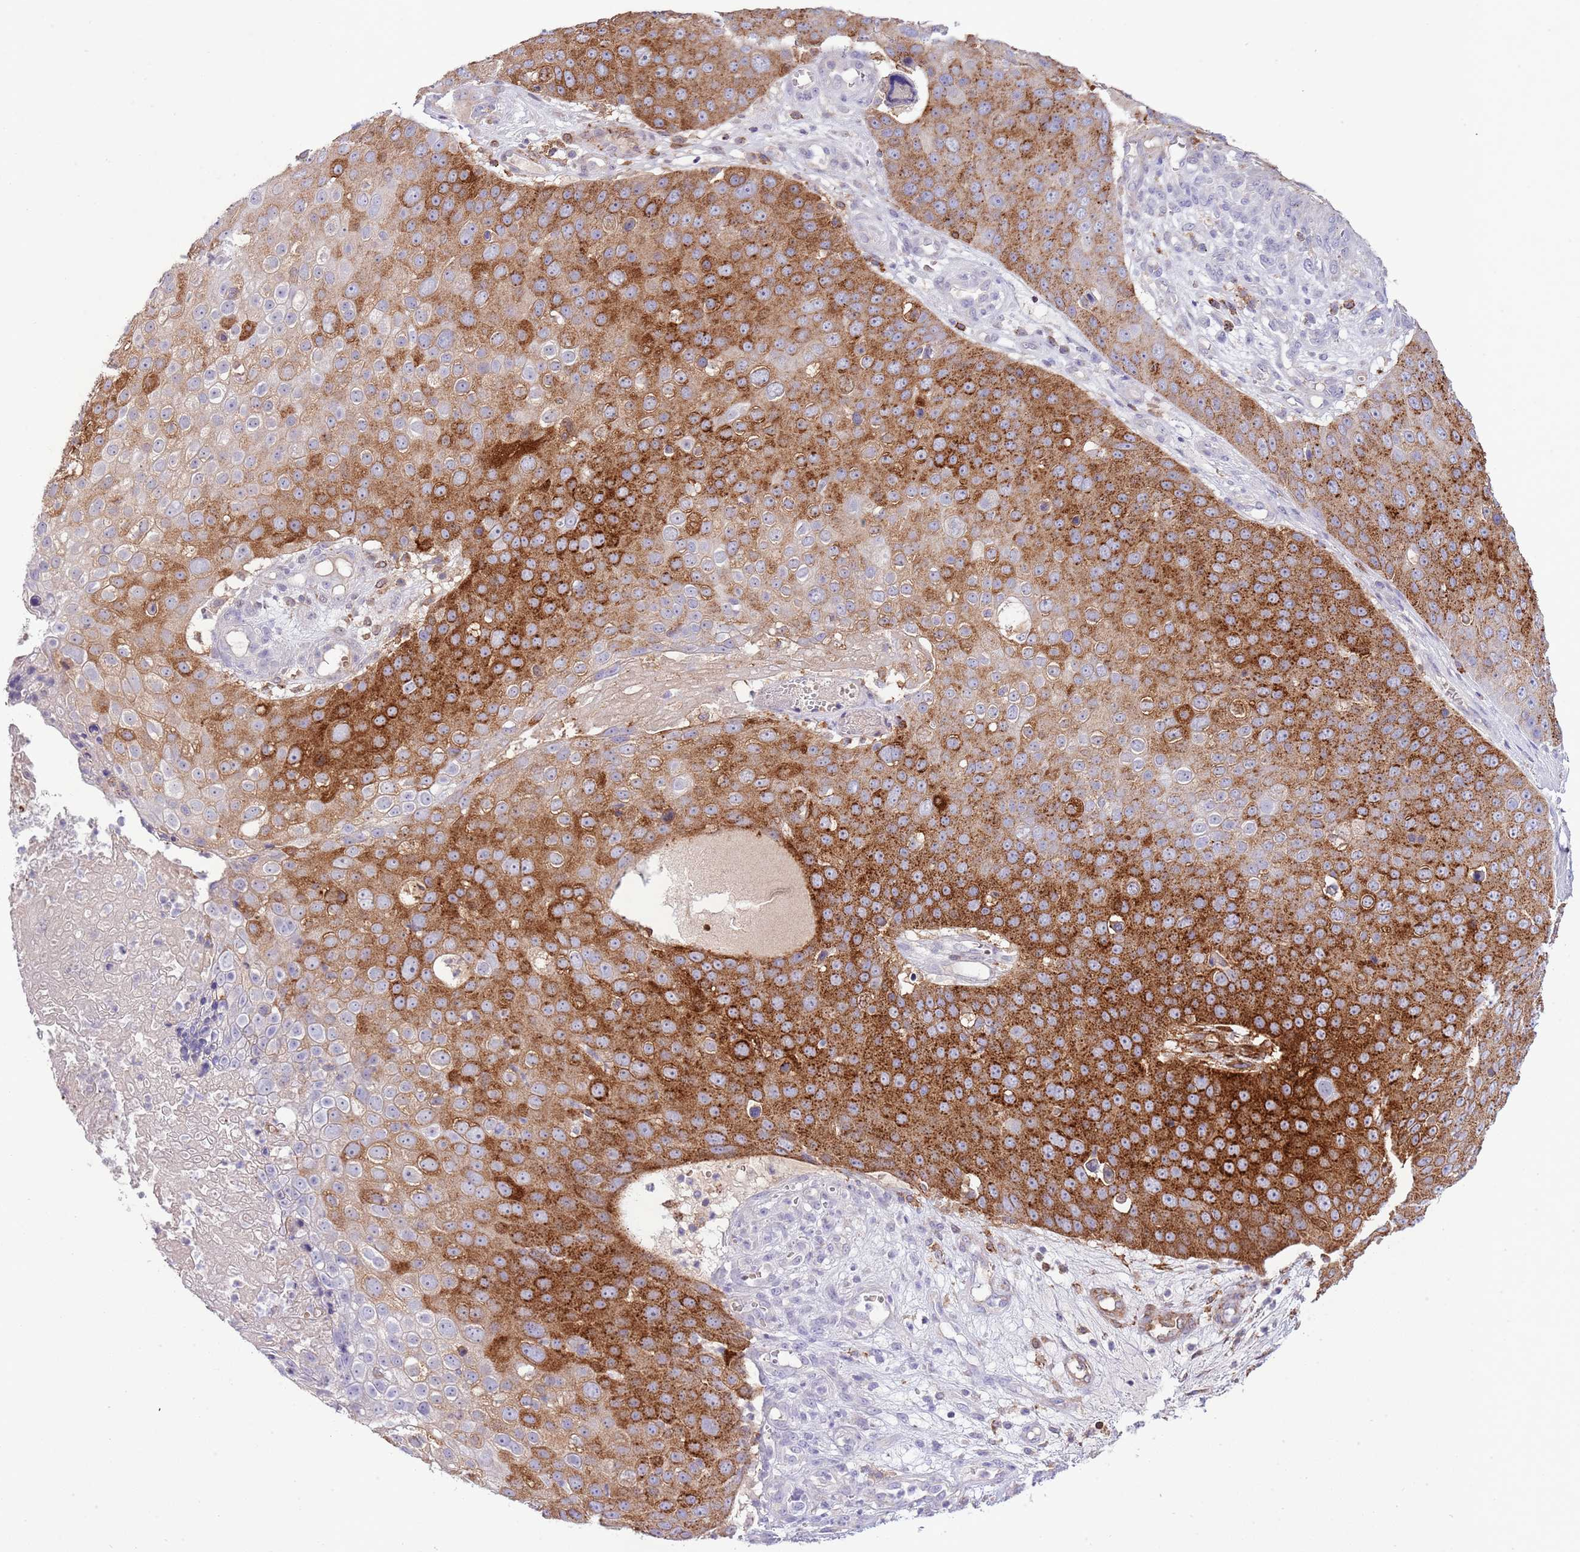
{"staining": {"intensity": "strong", "quantity": "25%-75%", "location": "cytoplasmic/membranous"}, "tissue": "skin cancer", "cell_type": "Tumor cells", "image_type": "cancer", "snomed": [{"axis": "morphology", "description": "Squamous cell carcinoma, NOS"}, {"axis": "topography", "description": "Skin"}], "caption": "Squamous cell carcinoma (skin) was stained to show a protein in brown. There is high levels of strong cytoplasmic/membranous expression in approximately 25%-75% of tumor cells.", "gene": "ABHD17A", "patient": {"sex": "male", "age": 71}}